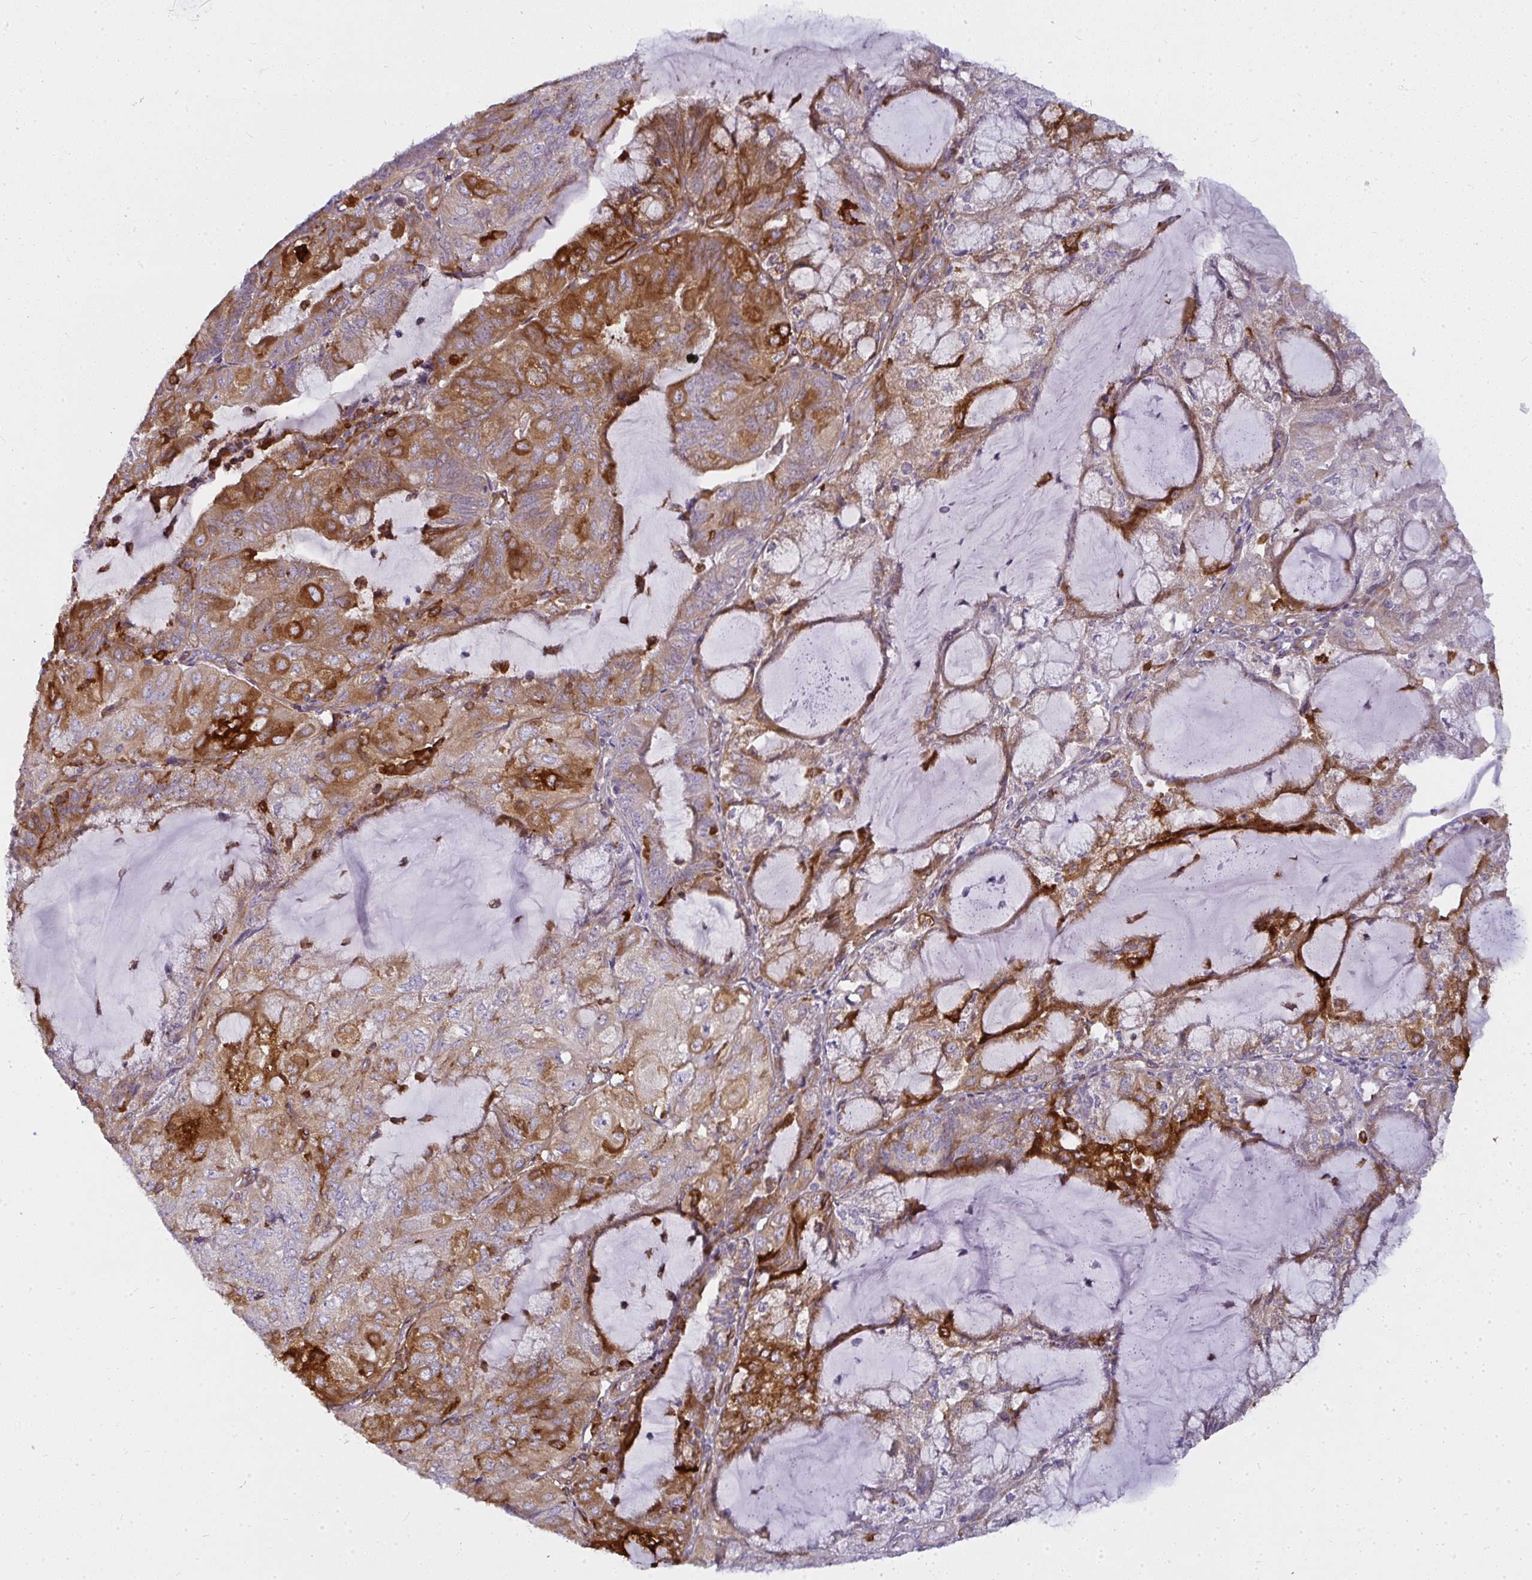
{"staining": {"intensity": "strong", "quantity": "25%-75%", "location": "cytoplasmic/membranous"}, "tissue": "endometrial cancer", "cell_type": "Tumor cells", "image_type": "cancer", "snomed": [{"axis": "morphology", "description": "Adenocarcinoma, NOS"}, {"axis": "topography", "description": "Endometrium"}], "caption": "IHC staining of endometrial cancer (adenocarcinoma), which demonstrates high levels of strong cytoplasmic/membranous expression in approximately 25%-75% of tumor cells indicating strong cytoplasmic/membranous protein expression. The staining was performed using DAB (3,3'-diaminobenzidine) (brown) for protein detection and nuclei were counterstained in hematoxylin (blue).", "gene": "IFIT3", "patient": {"sex": "female", "age": 81}}